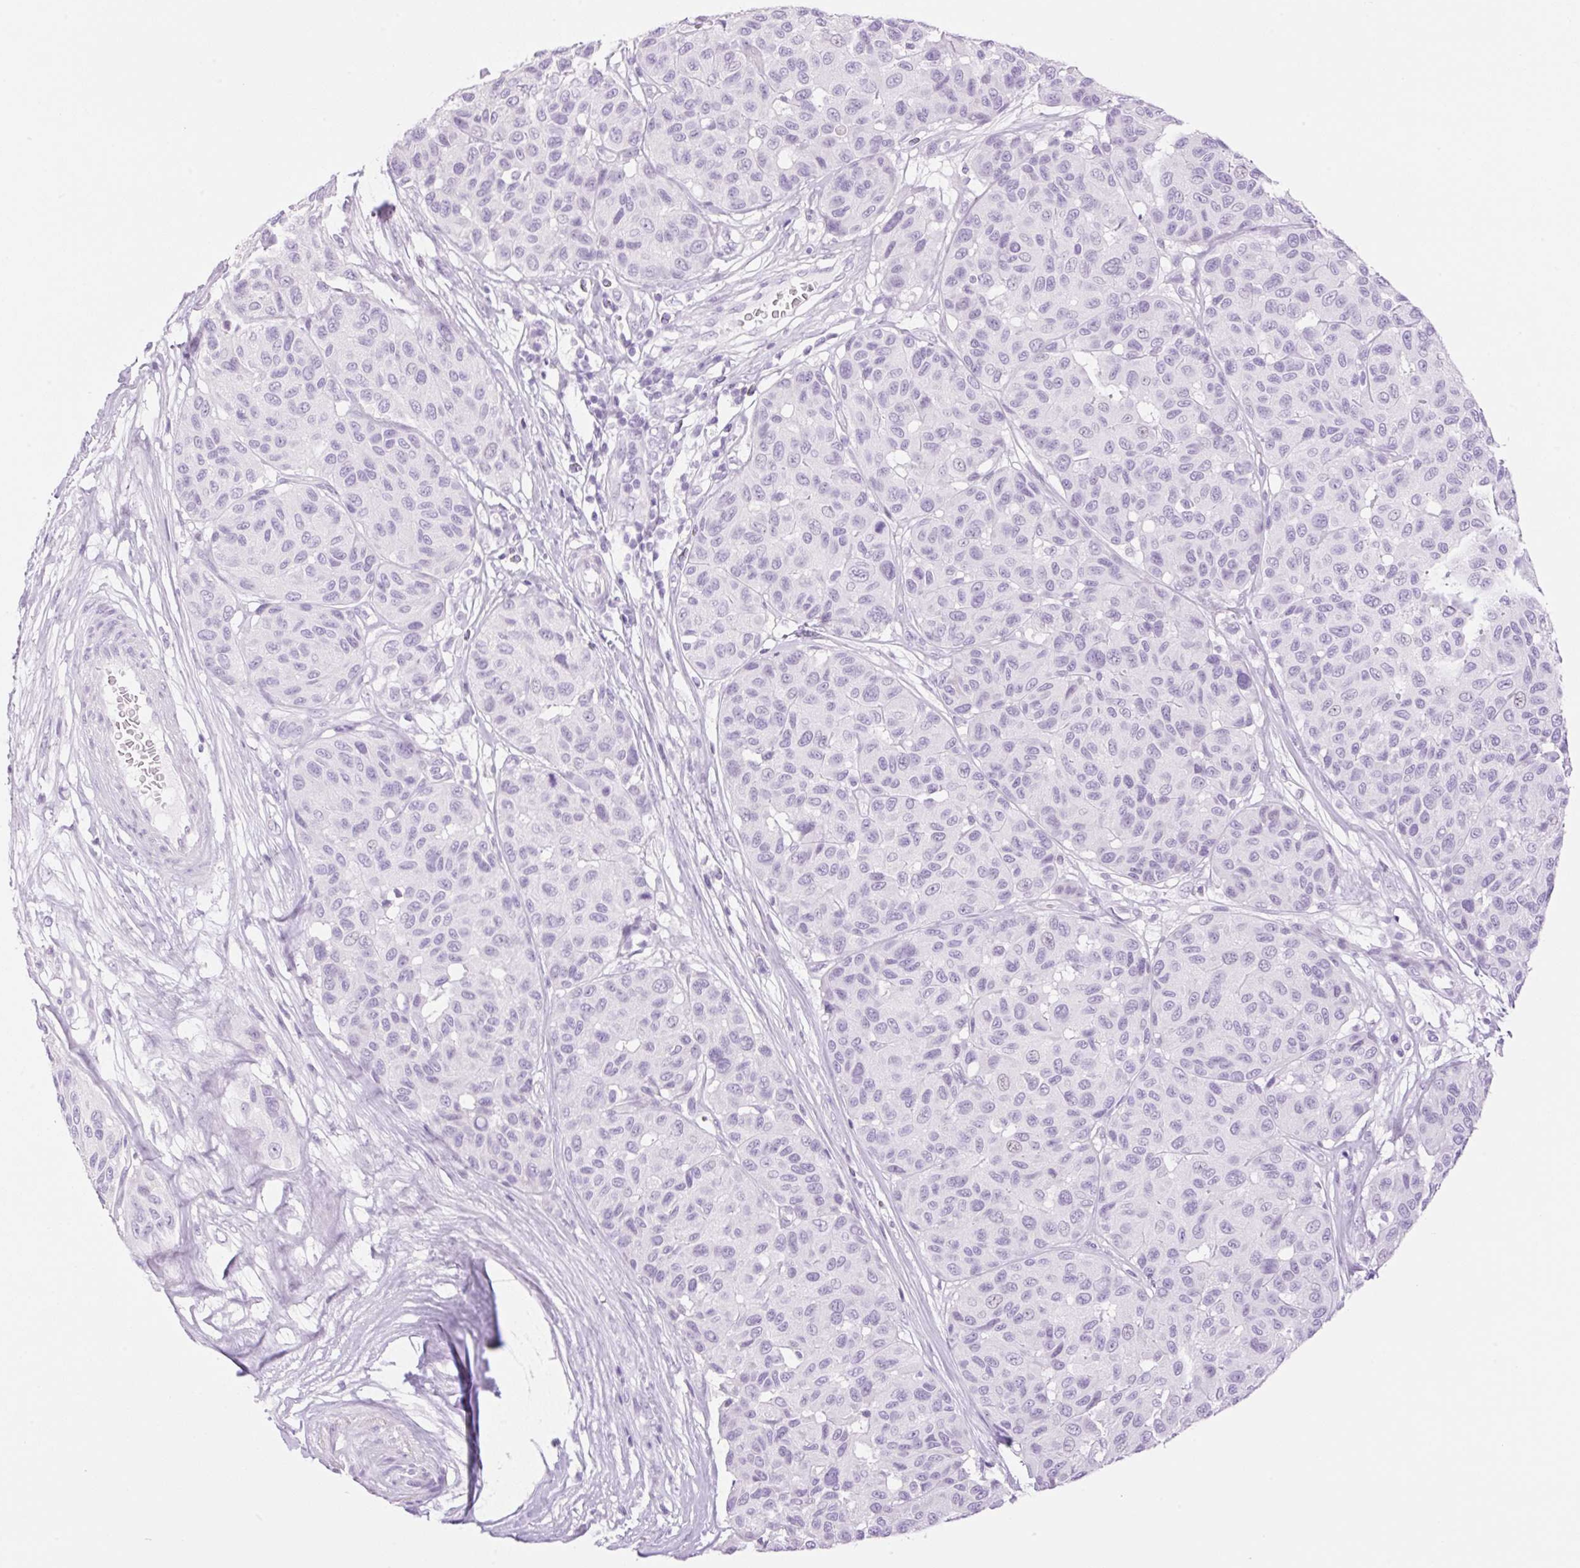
{"staining": {"intensity": "negative", "quantity": "none", "location": "none"}, "tissue": "melanoma", "cell_type": "Tumor cells", "image_type": "cancer", "snomed": [{"axis": "morphology", "description": "Malignant melanoma, NOS"}, {"axis": "topography", "description": "Skin"}], "caption": "Immunohistochemistry (IHC) image of neoplastic tissue: human malignant melanoma stained with DAB exhibits no significant protein staining in tumor cells.", "gene": "SP140L", "patient": {"sex": "female", "age": 66}}